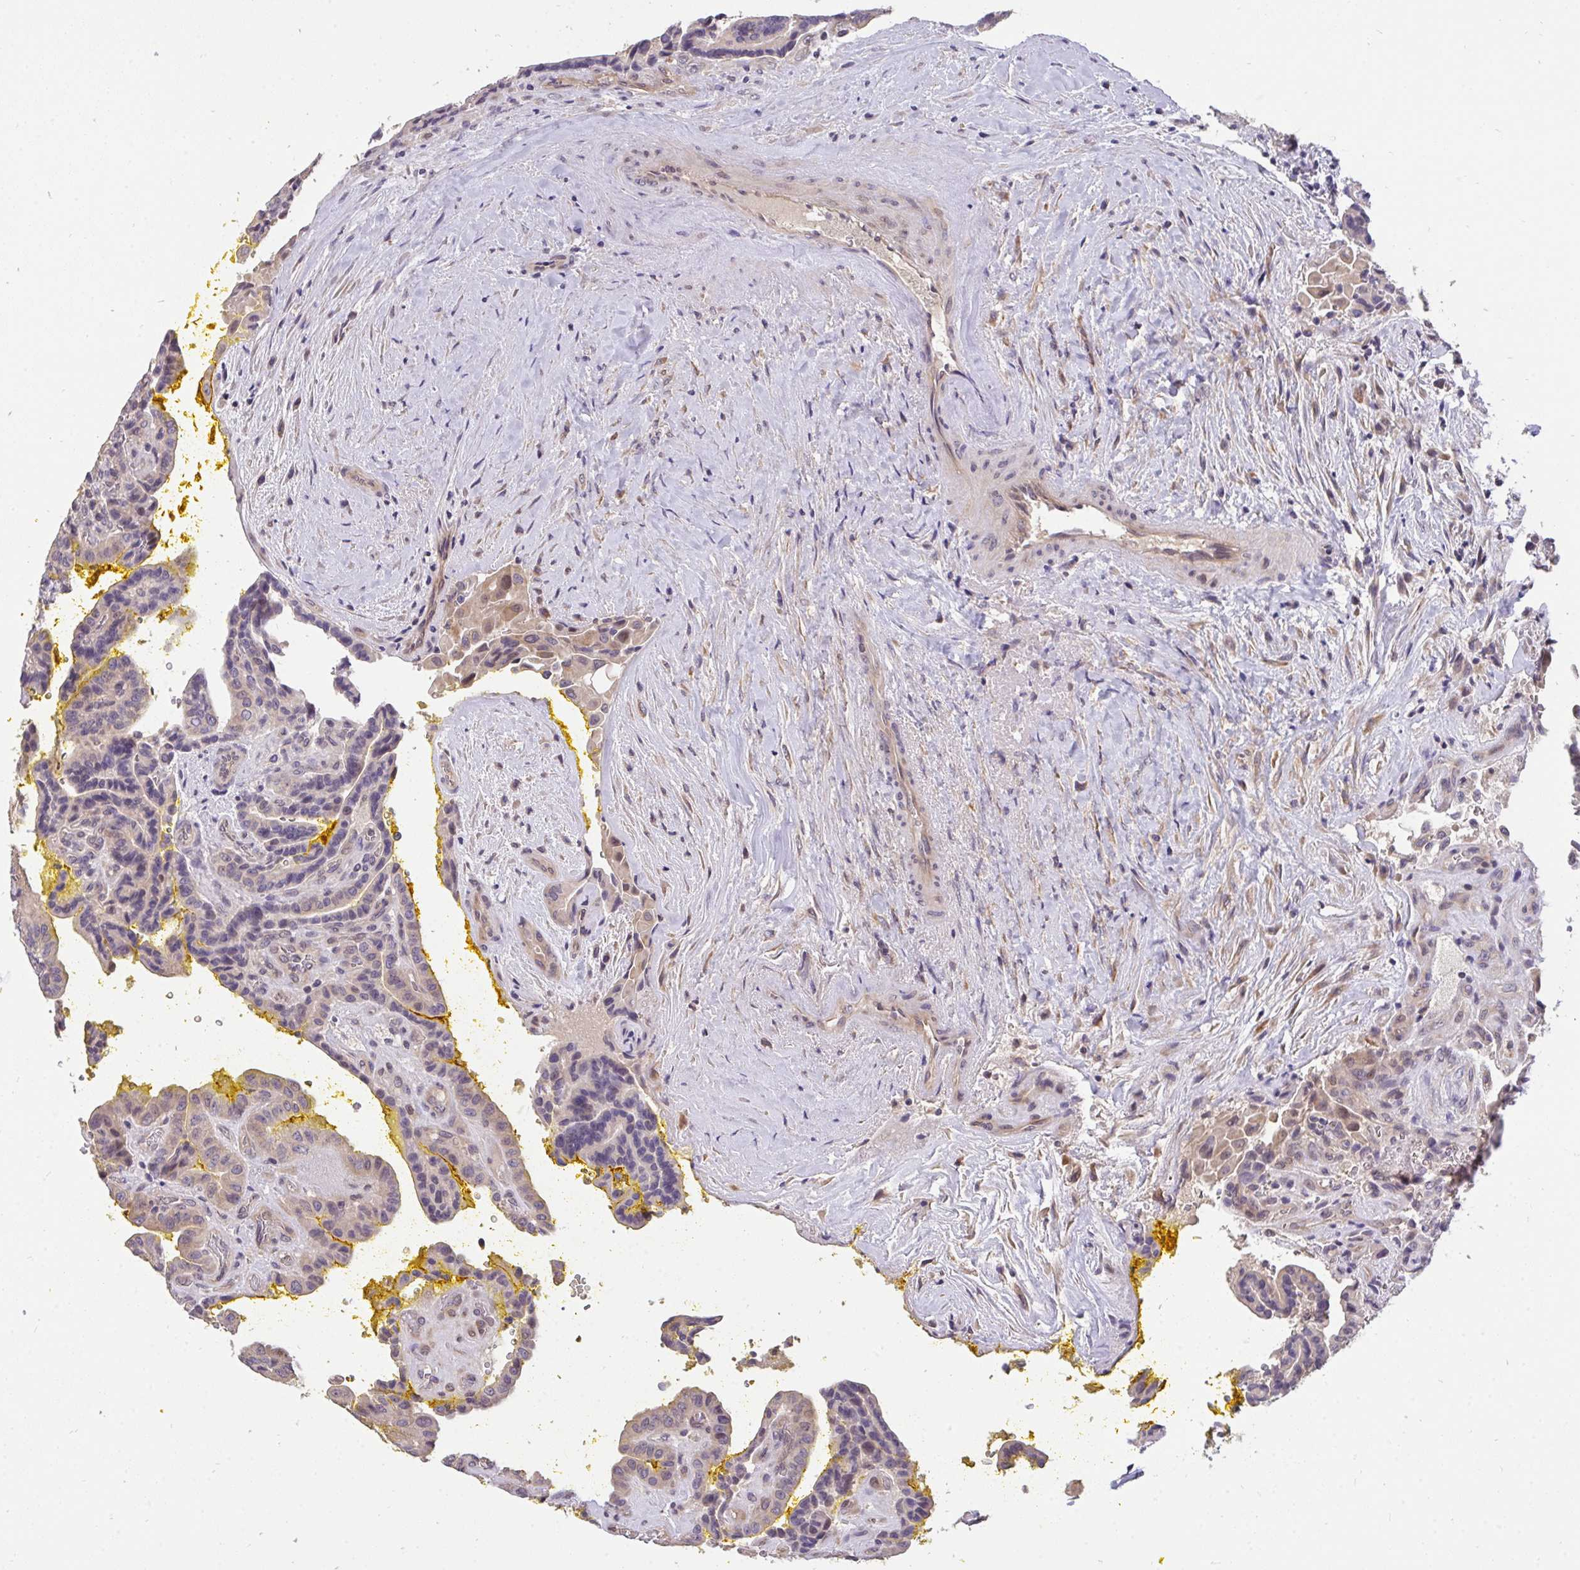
{"staining": {"intensity": "moderate", "quantity": "25%-75%", "location": "cytoplasmic/membranous"}, "tissue": "thyroid cancer", "cell_type": "Tumor cells", "image_type": "cancer", "snomed": [{"axis": "morphology", "description": "Papillary adenocarcinoma, NOS"}, {"axis": "topography", "description": "Thyroid gland"}], "caption": "Papillary adenocarcinoma (thyroid) stained for a protein (brown) displays moderate cytoplasmic/membranous positive staining in approximately 25%-75% of tumor cells.", "gene": "C19orf54", "patient": {"sex": "male", "age": 87}}